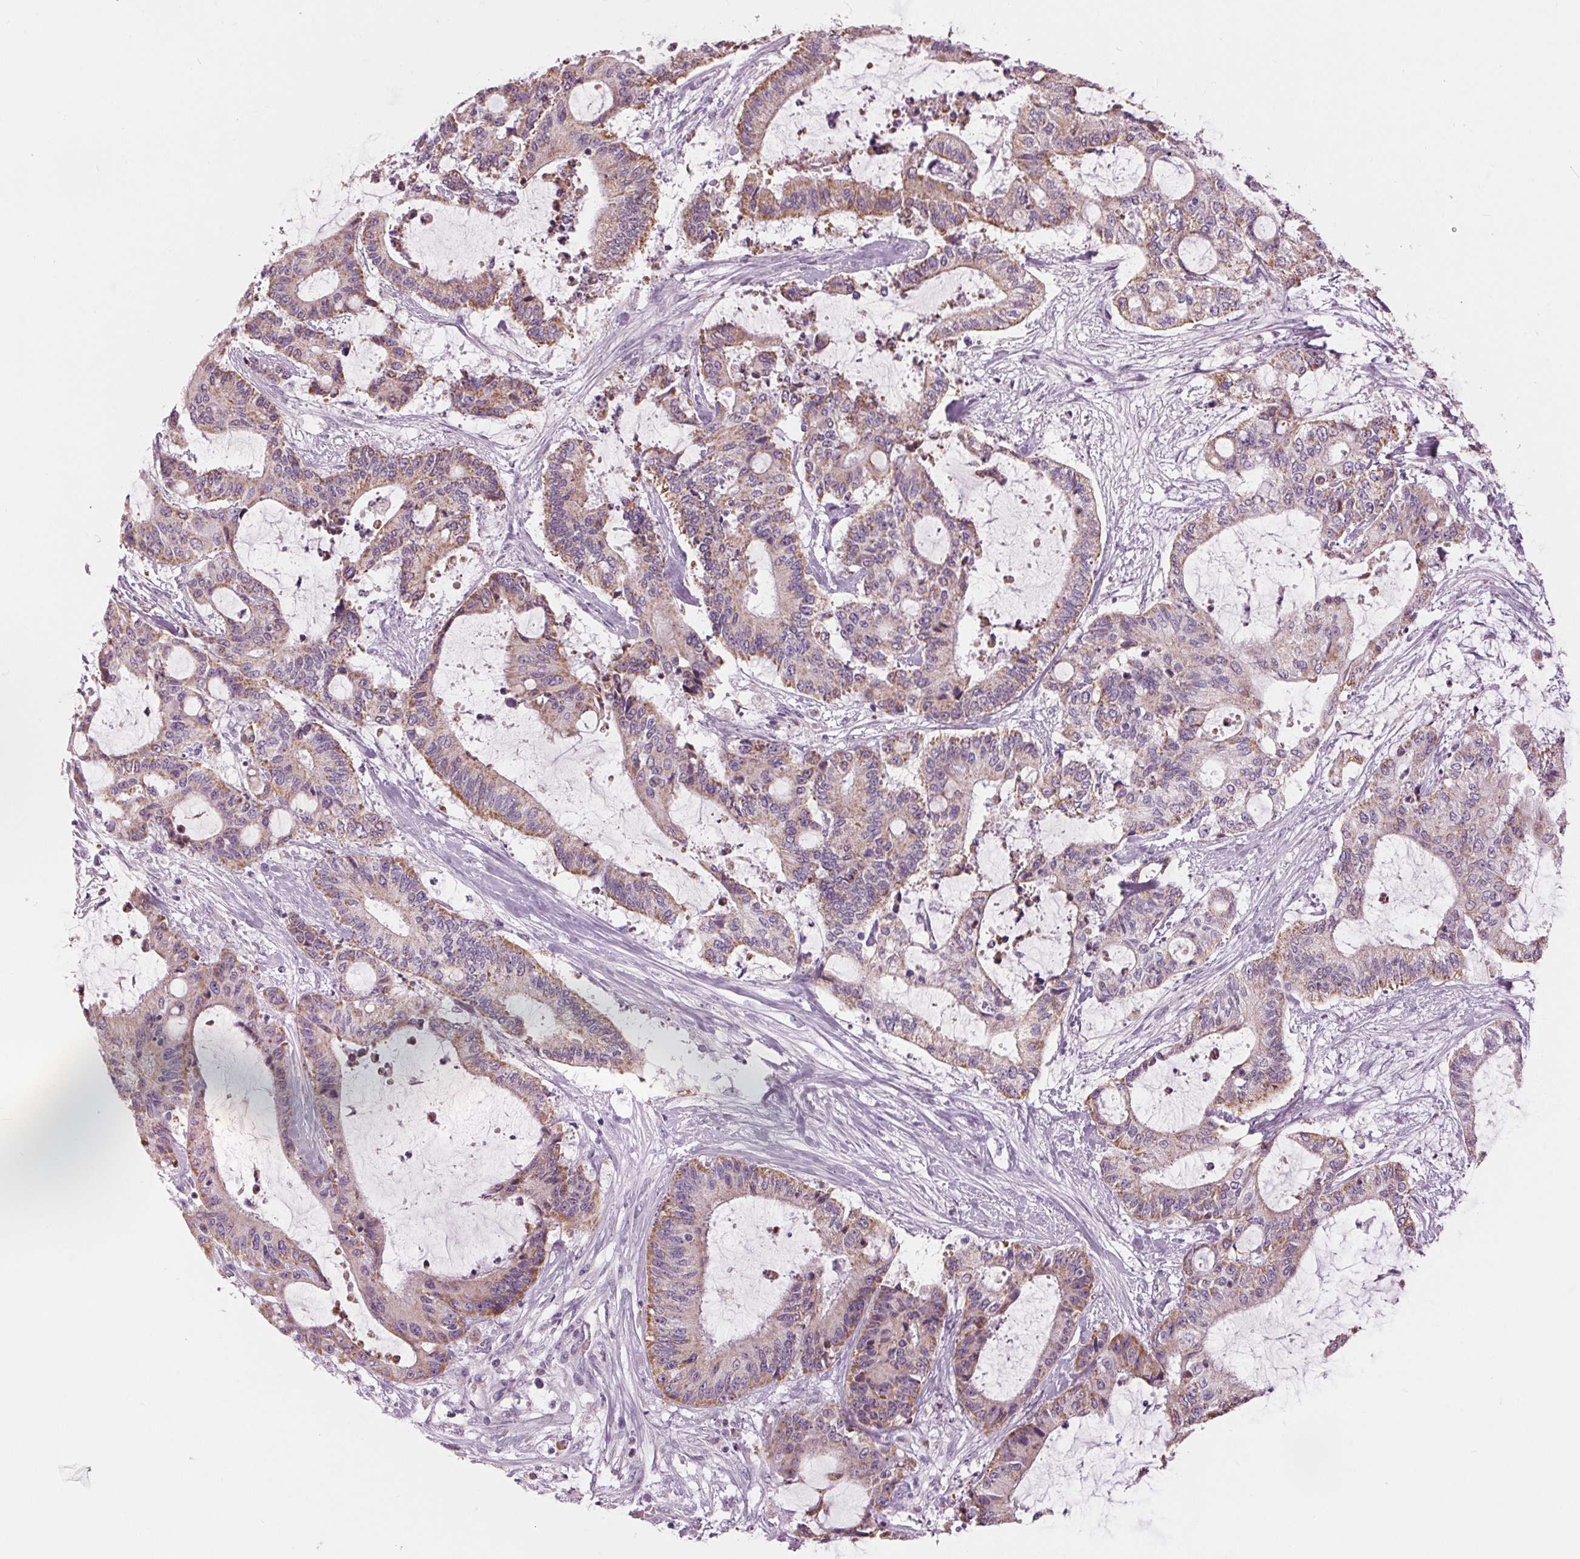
{"staining": {"intensity": "weak", "quantity": "25%-75%", "location": "cytoplasmic/membranous"}, "tissue": "liver cancer", "cell_type": "Tumor cells", "image_type": "cancer", "snomed": [{"axis": "morphology", "description": "Cholangiocarcinoma"}, {"axis": "topography", "description": "Liver"}], "caption": "Protein expression analysis of liver cancer (cholangiocarcinoma) reveals weak cytoplasmic/membranous positivity in approximately 25%-75% of tumor cells. The protein is shown in brown color, while the nuclei are stained blue.", "gene": "SAMD4A", "patient": {"sex": "female", "age": 73}}